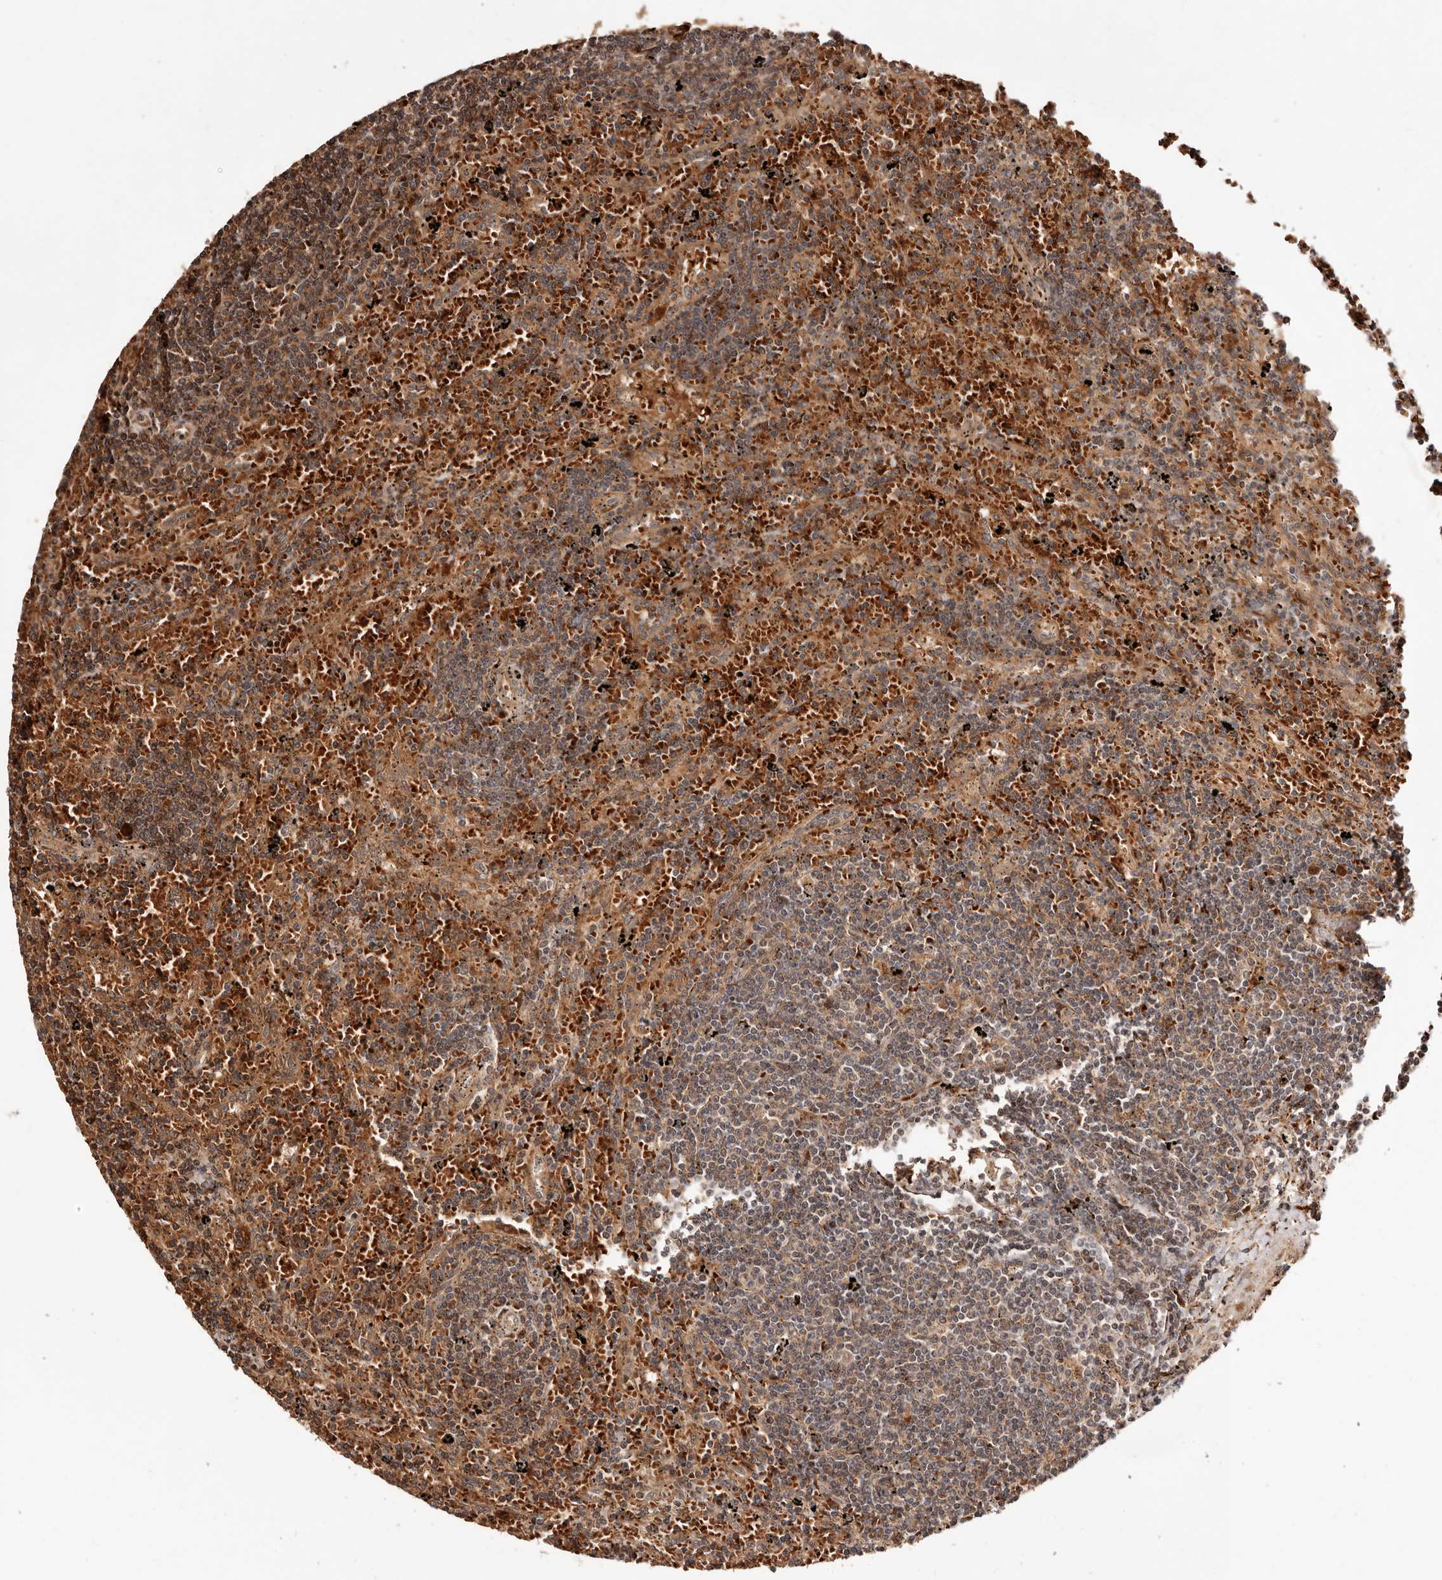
{"staining": {"intensity": "moderate", "quantity": "25%-75%", "location": "cytoplasmic/membranous"}, "tissue": "lymphoma", "cell_type": "Tumor cells", "image_type": "cancer", "snomed": [{"axis": "morphology", "description": "Malignant lymphoma, non-Hodgkin's type, Low grade"}, {"axis": "topography", "description": "Spleen"}], "caption": "Immunohistochemical staining of malignant lymphoma, non-Hodgkin's type (low-grade) shows medium levels of moderate cytoplasmic/membranous protein expression in about 25%-75% of tumor cells. (DAB (3,3'-diaminobenzidine) IHC, brown staining for protein, blue staining for nuclei).", "gene": "PTPN22", "patient": {"sex": "male", "age": 76}}